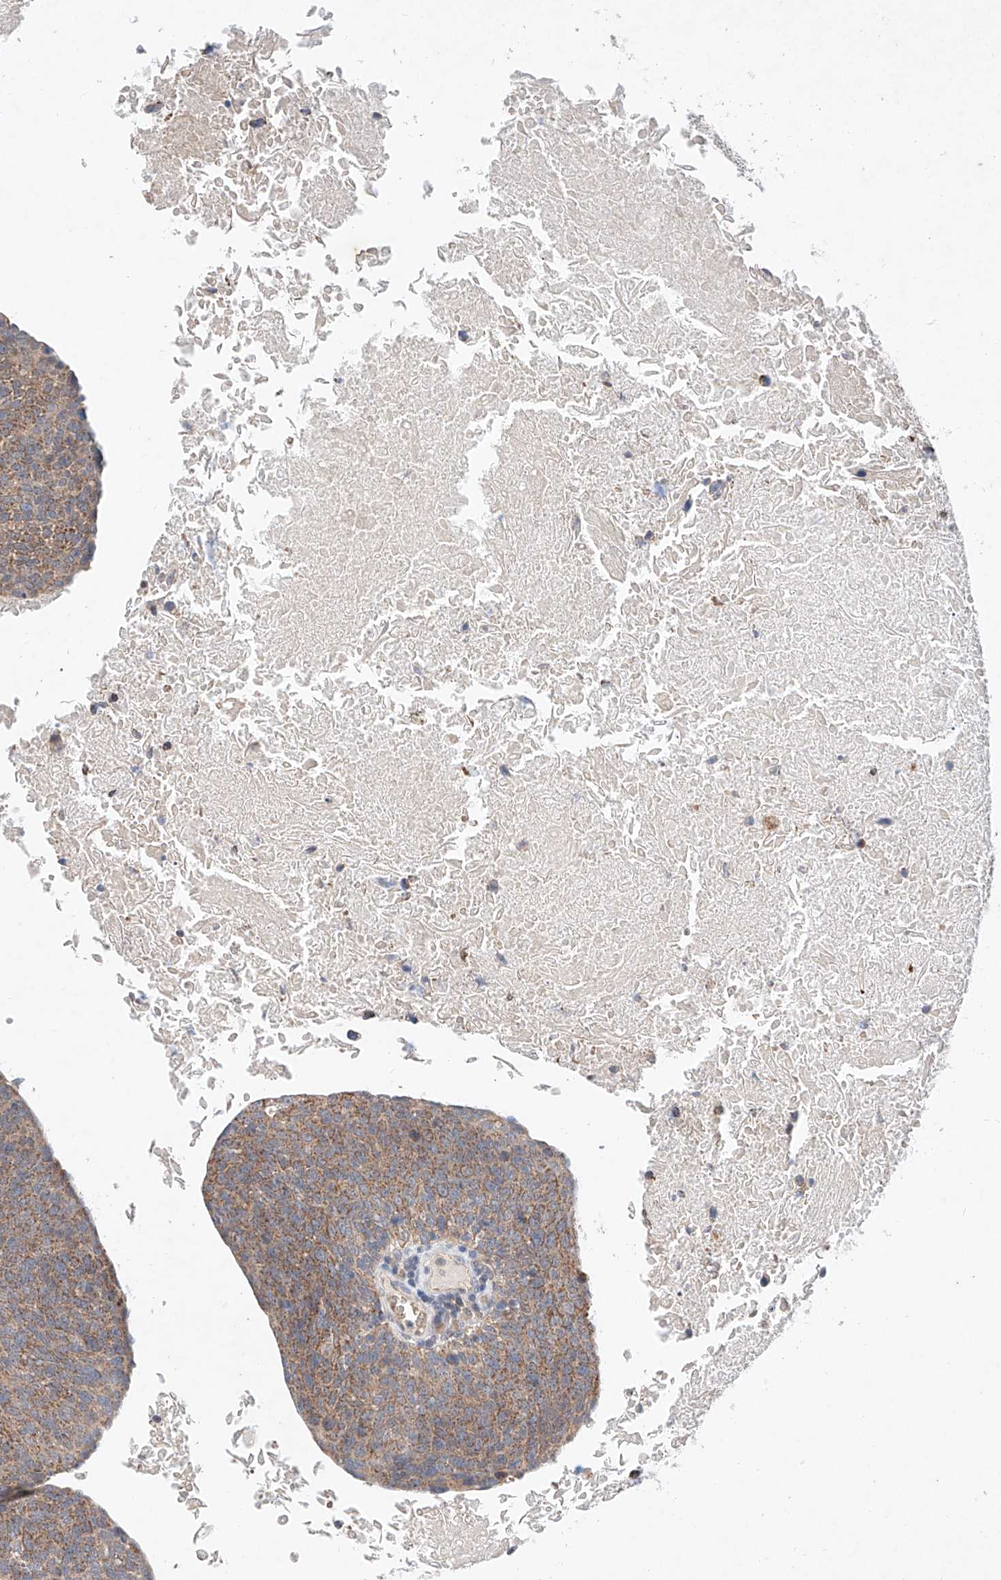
{"staining": {"intensity": "moderate", "quantity": ">75%", "location": "cytoplasmic/membranous"}, "tissue": "head and neck cancer", "cell_type": "Tumor cells", "image_type": "cancer", "snomed": [{"axis": "morphology", "description": "Squamous cell carcinoma, NOS"}, {"axis": "morphology", "description": "Squamous cell carcinoma, metastatic, NOS"}, {"axis": "topography", "description": "Lymph node"}, {"axis": "topography", "description": "Head-Neck"}], "caption": "Squamous cell carcinoma (head and neck) tissue displays moderate cytoplasmic/membranous staining in about >75% of tumor cells (brown staining indicates protein expression, while blue staining denotes nuclei).", "gene": "FASTK", "patient": {"sex": "male", "age": 62}}